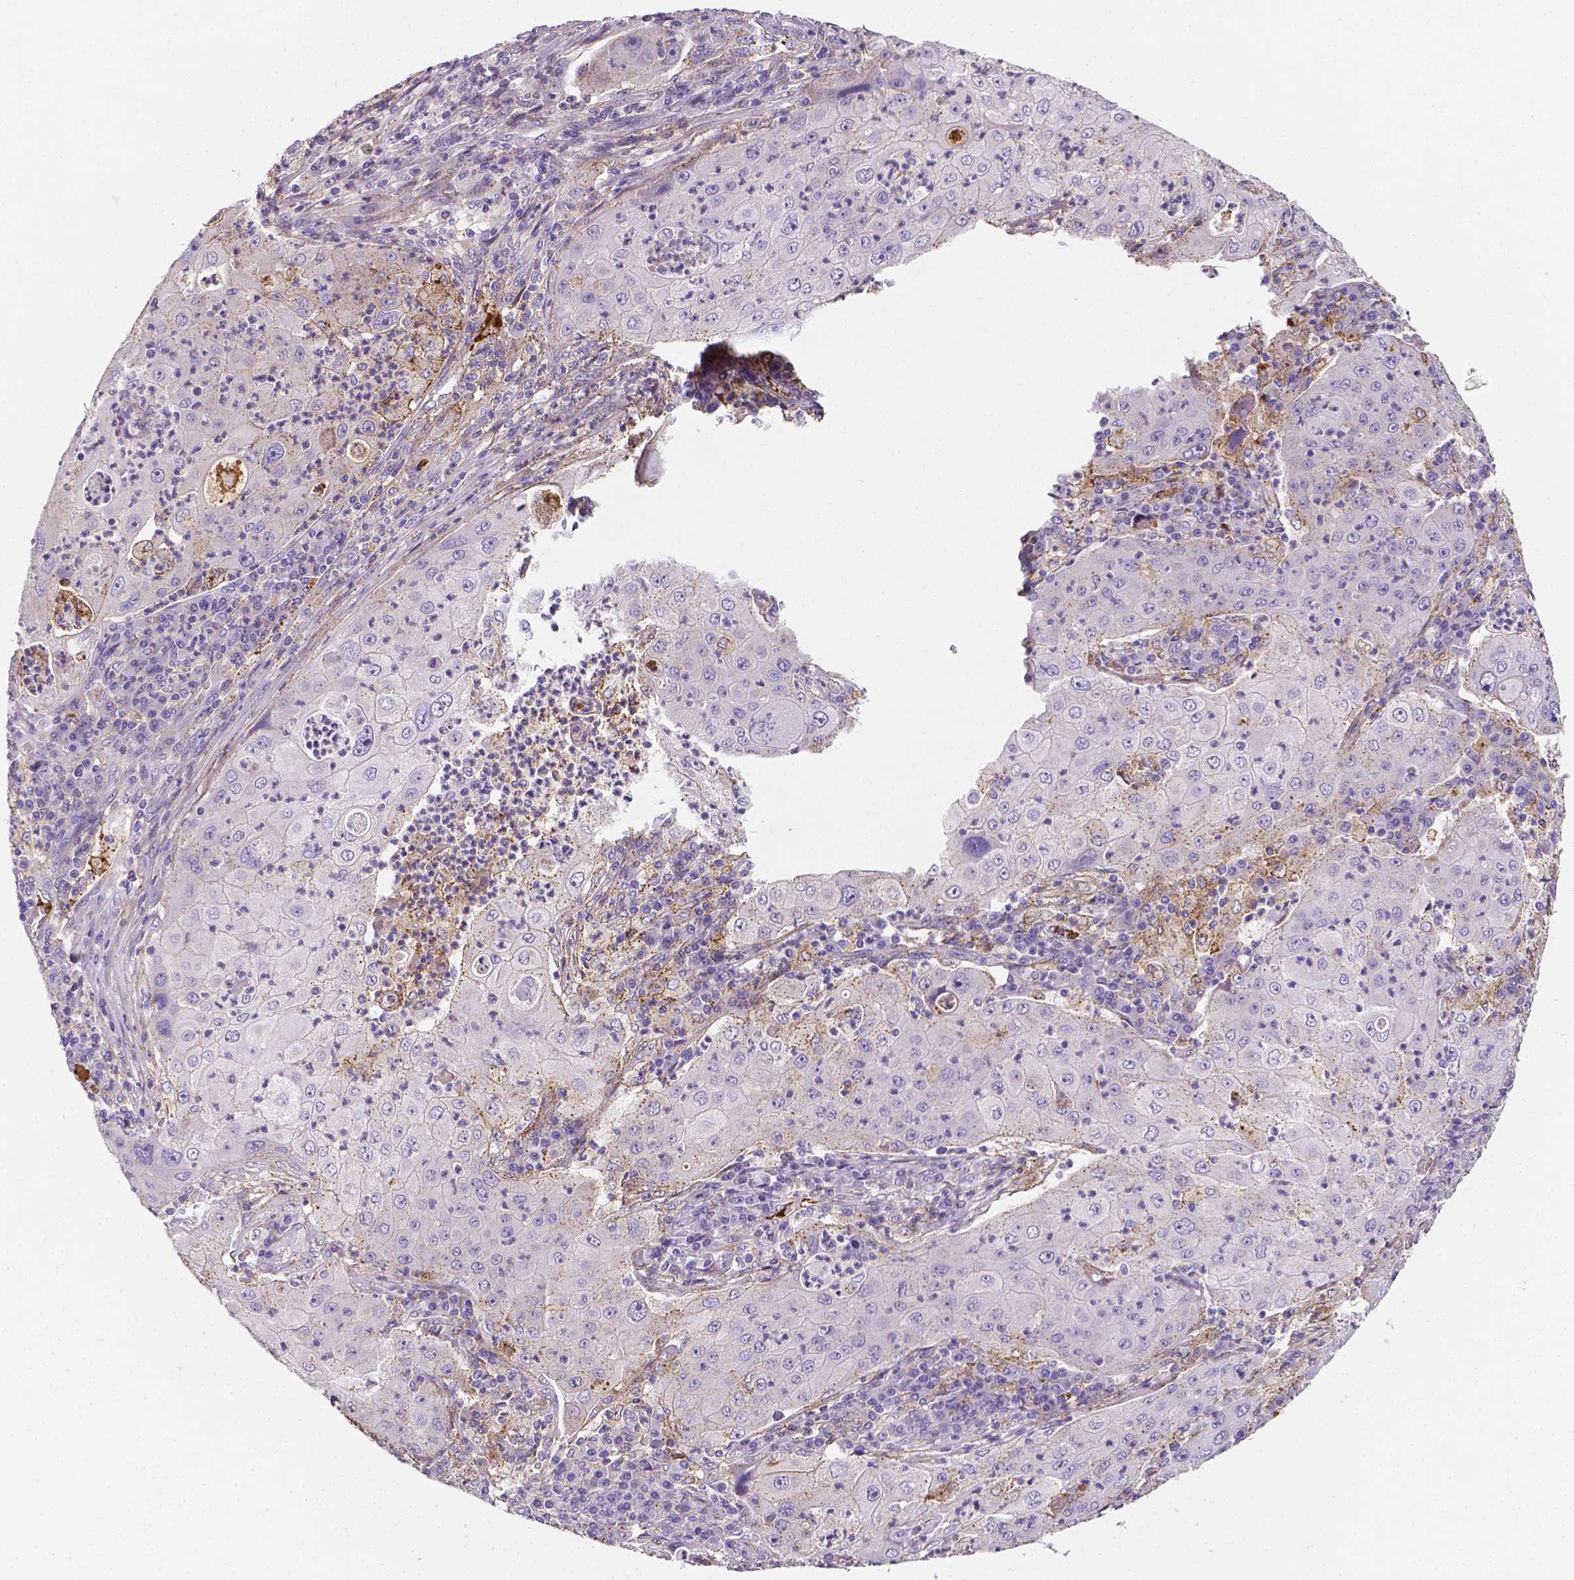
{"staining": {"intensity": "negative", "quantity": "none", "location": "none"}, "tissue": "lung cancer", "cell_type": "Tumor cells", "image_type": "cancer", "snomed": [{"axis": "morphology", "description": "Squamous cell carcinoma, NOS"}, {"axis": "topography", "description": "Lung"}], "caption": "This is an immunohistochemistry (IHC) histopathology image of human squamous cell carcinoma (lung). There is no positivity in tumor cells.", "gene": "APOE", "patient": {"sex": "female", "age": 59}}